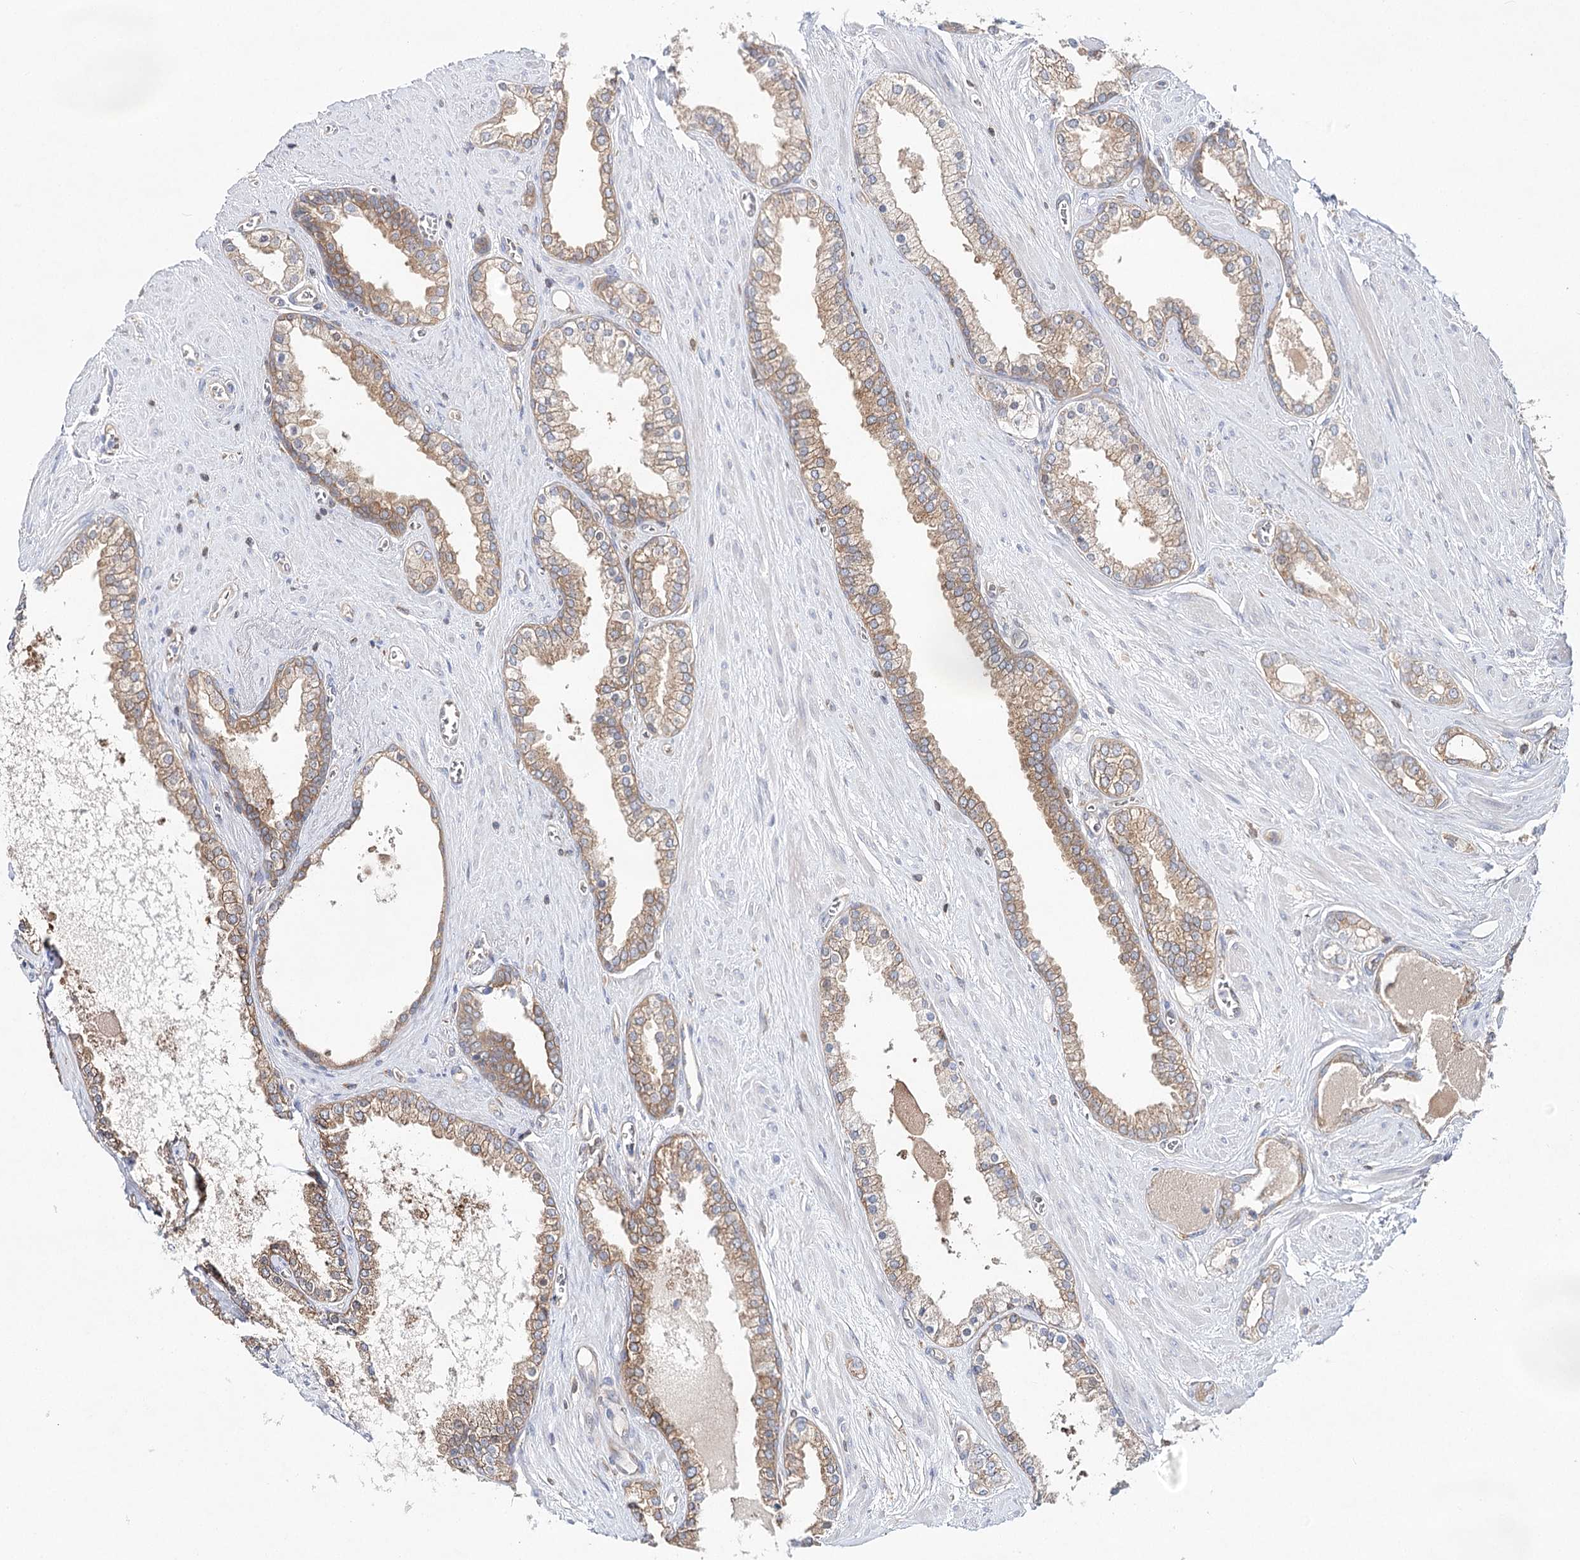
{"staining": {"intensity": "moderate", "quantity": ">75%", "location": "cytoplasmic/membranous"}, "tissue": "prostate cancer", "cell_type": "Tumor cells", "image_type": "cancer", "snomed": [{"axis": "morphology", "description": "Adenocarcinoma, Low grade"}, {"axis": "topography", "description": "Prostate"}], "caption": "High-power microscopy captured an IHC photomicrograph of prostate cancer, revealing moderate cytoplasmic/membranous positivity in about >75% of tumor cells.", "gene": "ABRAXAS2", "patient": {"sex": "male", "age": 62}}